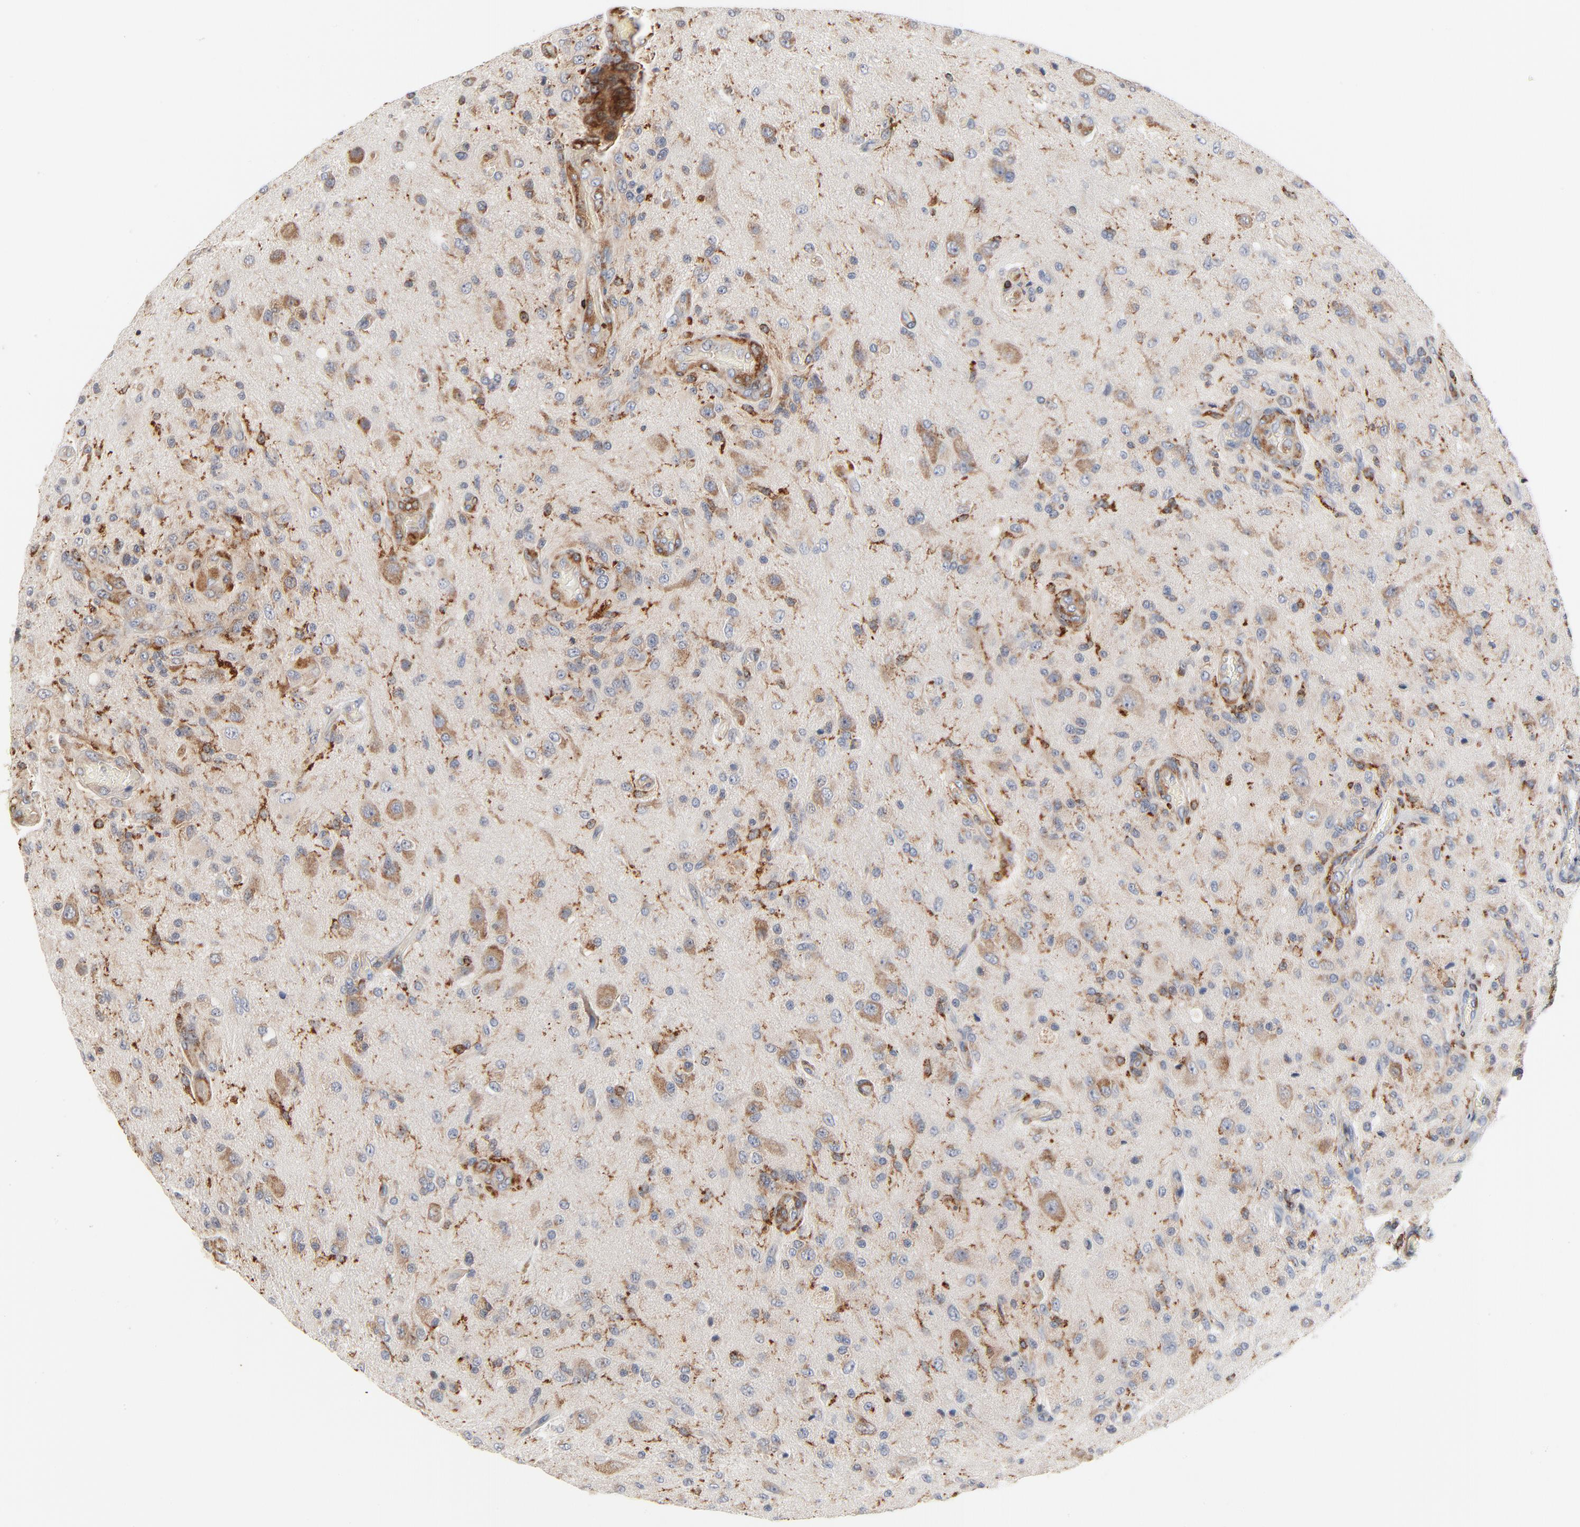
{"staining": {"intensity": "negative", "quantity": "none", "location": "none"}, "tissue": "glioma", "cell_type": "Tumor cells", "image_type": "cancer", "snomed": [{"axis": "morphology", "description": "Normal tissue, NOS"}, {"axis": "morphology", "description": "Glioma, malignant, High grade"}, {"axis": "topography", "description": "Cerebral cortex"}], "caption": "The image exhibits no significant expression in tumor cells of glioma.", "gene": "SH3KBP1", "patient": {"sex": "male", "age": 77}}